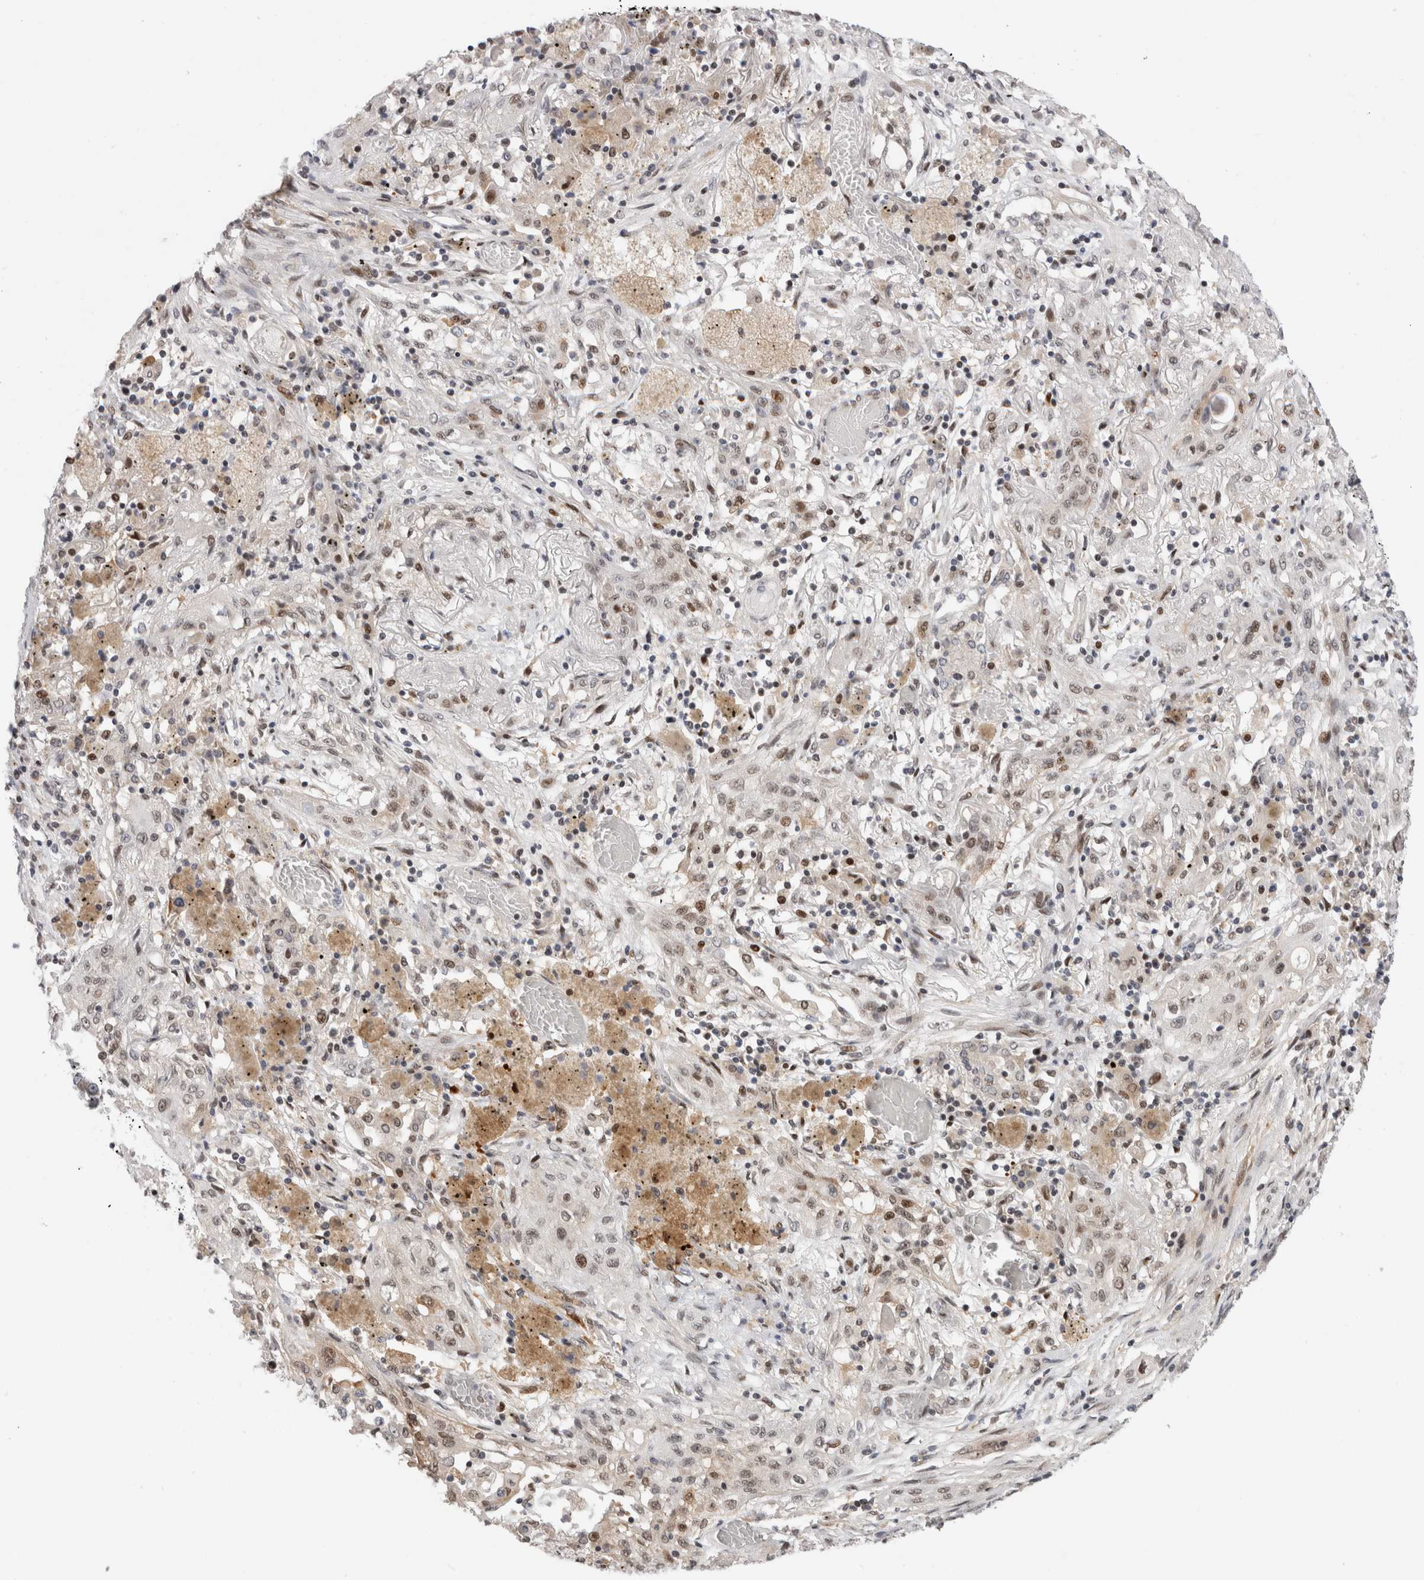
{"staining": {"intensity": "weak", "quantity": "25%-75%", "location": "nuclear"}, "tissue": "lung cancer", "cell_type": "Tumor cells", "image_type": "cancer", "snomed": [{"axis": "morphology", "description": "Squamous cell carcinoma, NOS"}, {"axis": "topography", "description": "Lung"}], "caption": "Lung cancer (squamous cell carcinoma) stained for a protein (brown) displays weak nuclear positive positivity in about 25%-75% of tumor cells.", "gene": "ZNF521", "patient": {"sex": "female", "age": 47}}